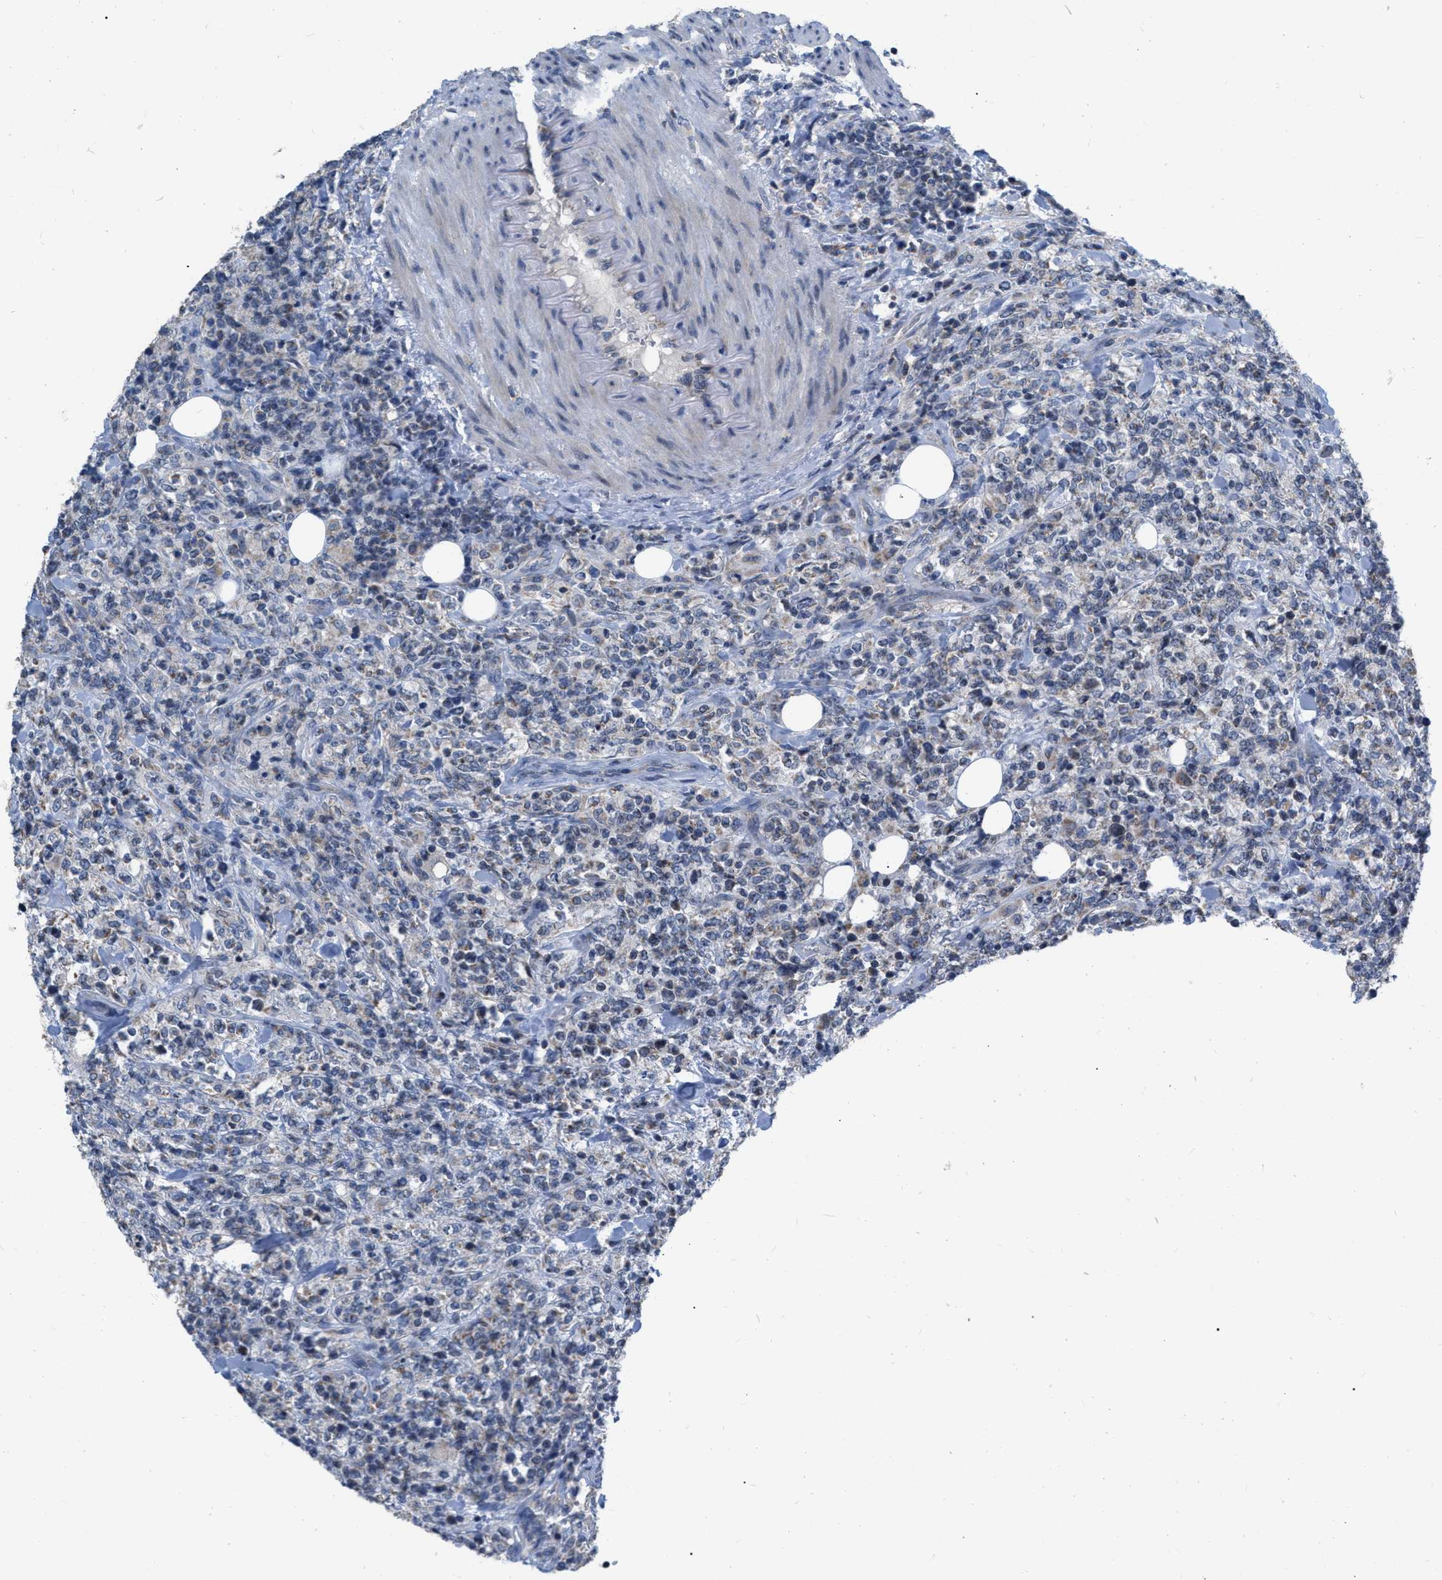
{"staining": {"intensity": "negative", "quantity": "none", "location": "none"}, "tissue": "lymphoma", "cell_type": "Tumor cells", "image_type": "cancer", "snomed": [{"axis": "morphology", "description": "Malignant lymphoma, non-Hodgkin's type, High grade"}, {"axis": "topography", "description": "Soft tissue"}], "caption": "A micrograph of human lymphoma is negative for staining in tumor cells. Nuclei are stained in blue.", "gene": "DDX56", "patient": {"sex": "male", "age": 18}}